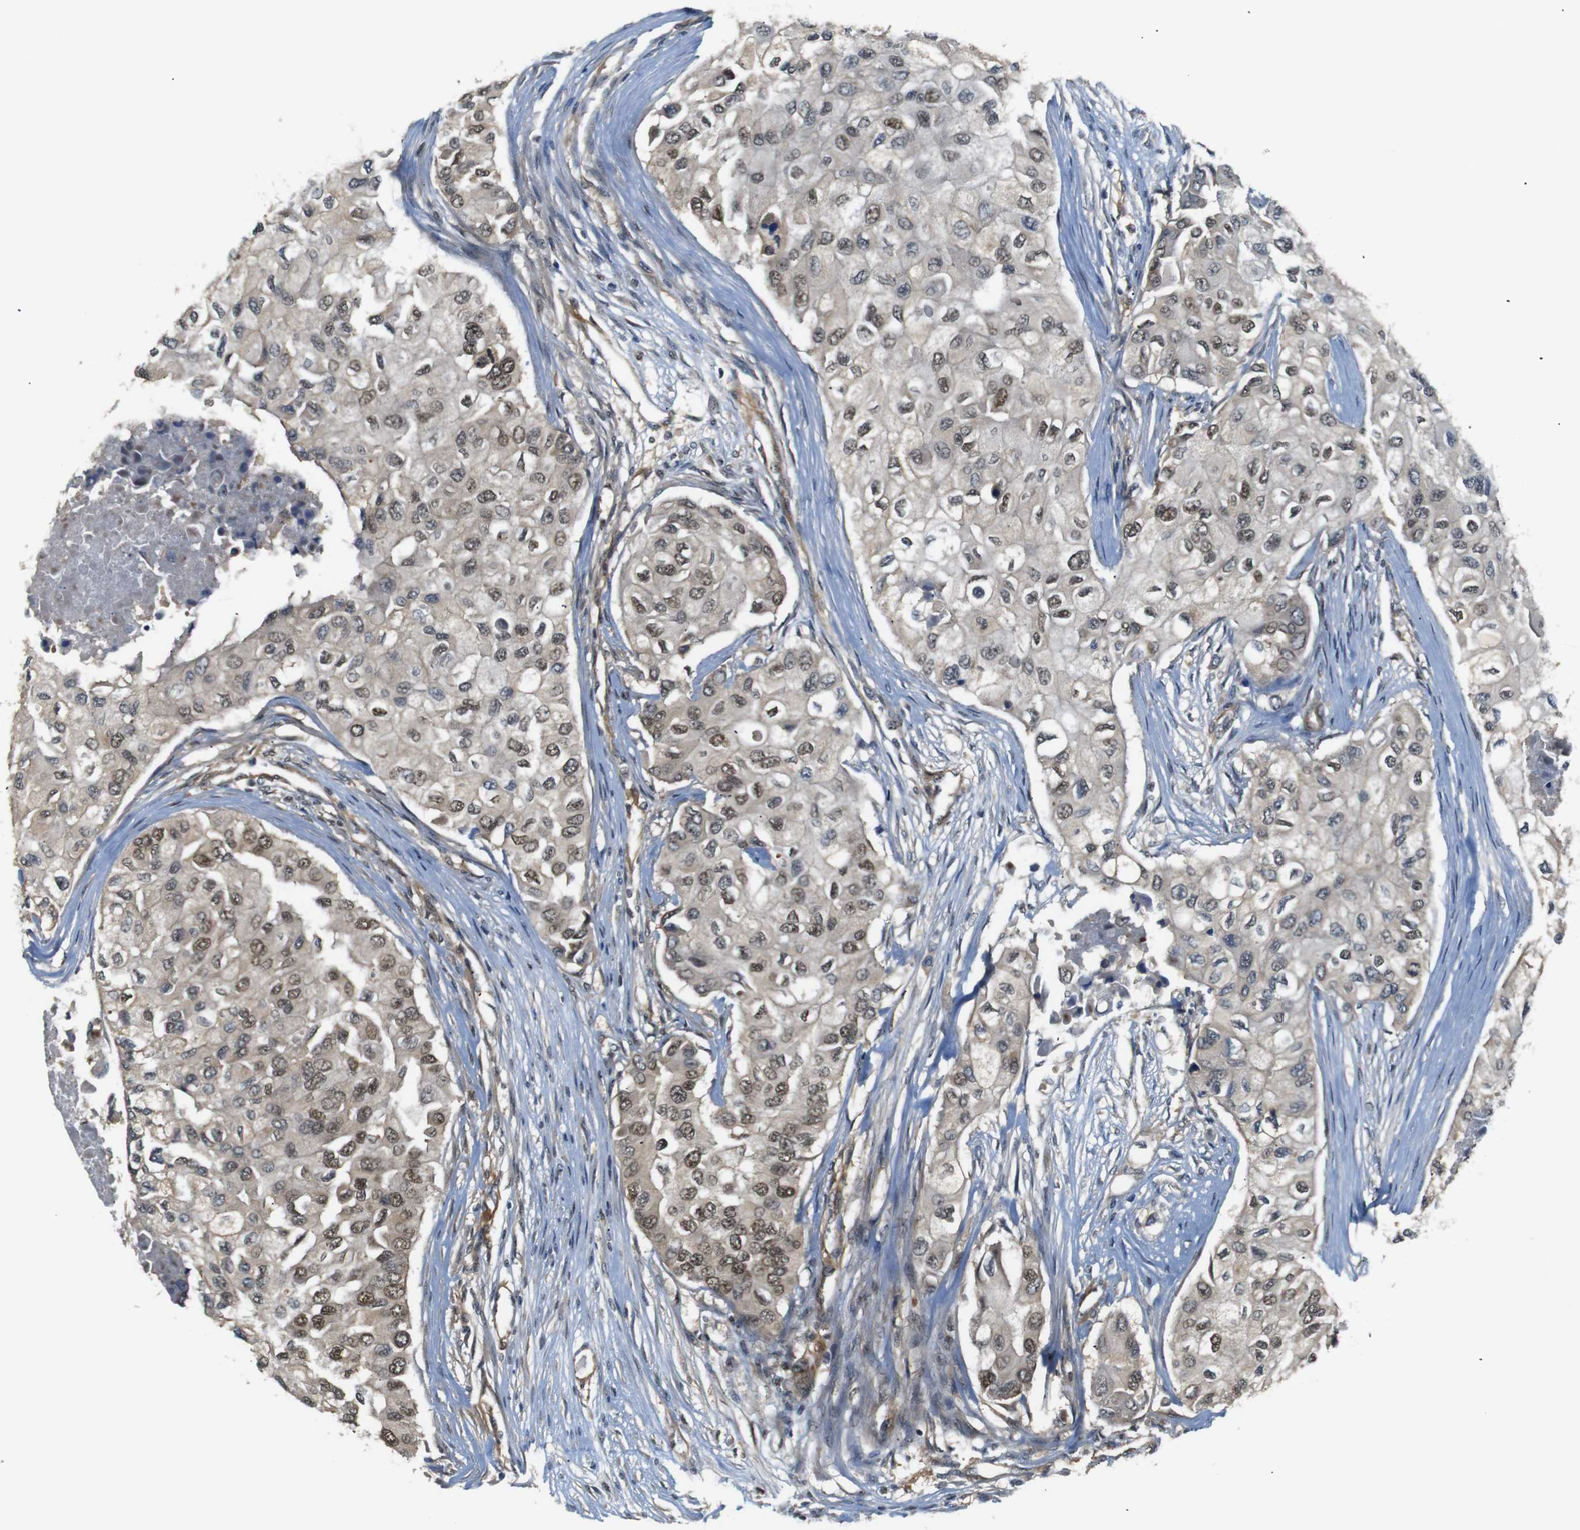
{"staining": {"intensity": "moderate", "quantity": "25%-75%", "location": "cytoplasmic/membranous,nuclear"}, "tissue": "breast cancer", "cell_type": "Tumor cells", "image_type": "cancer", "snomed": [{"axis": "morphology", "description": "Normal tissue, NOS"}, {"axis": "morphology", "description": "Duct carcinoma"}, {"axis": "topography", "description": "Breast"}], "caption": "Infiltrating ductal carcinoma (breast) stained with DAB immunohistochemistry shows medium levels of moderate cytoplasmic/membranous and nuclear expression in about 25%-75% of tumor cells. (DAB (3,3'-diaminobenzidine) IHC, brown staining for protein, blue staining for nuclei).", "gene": "PARN", "patient": {"sex": "female", "age": 49}}